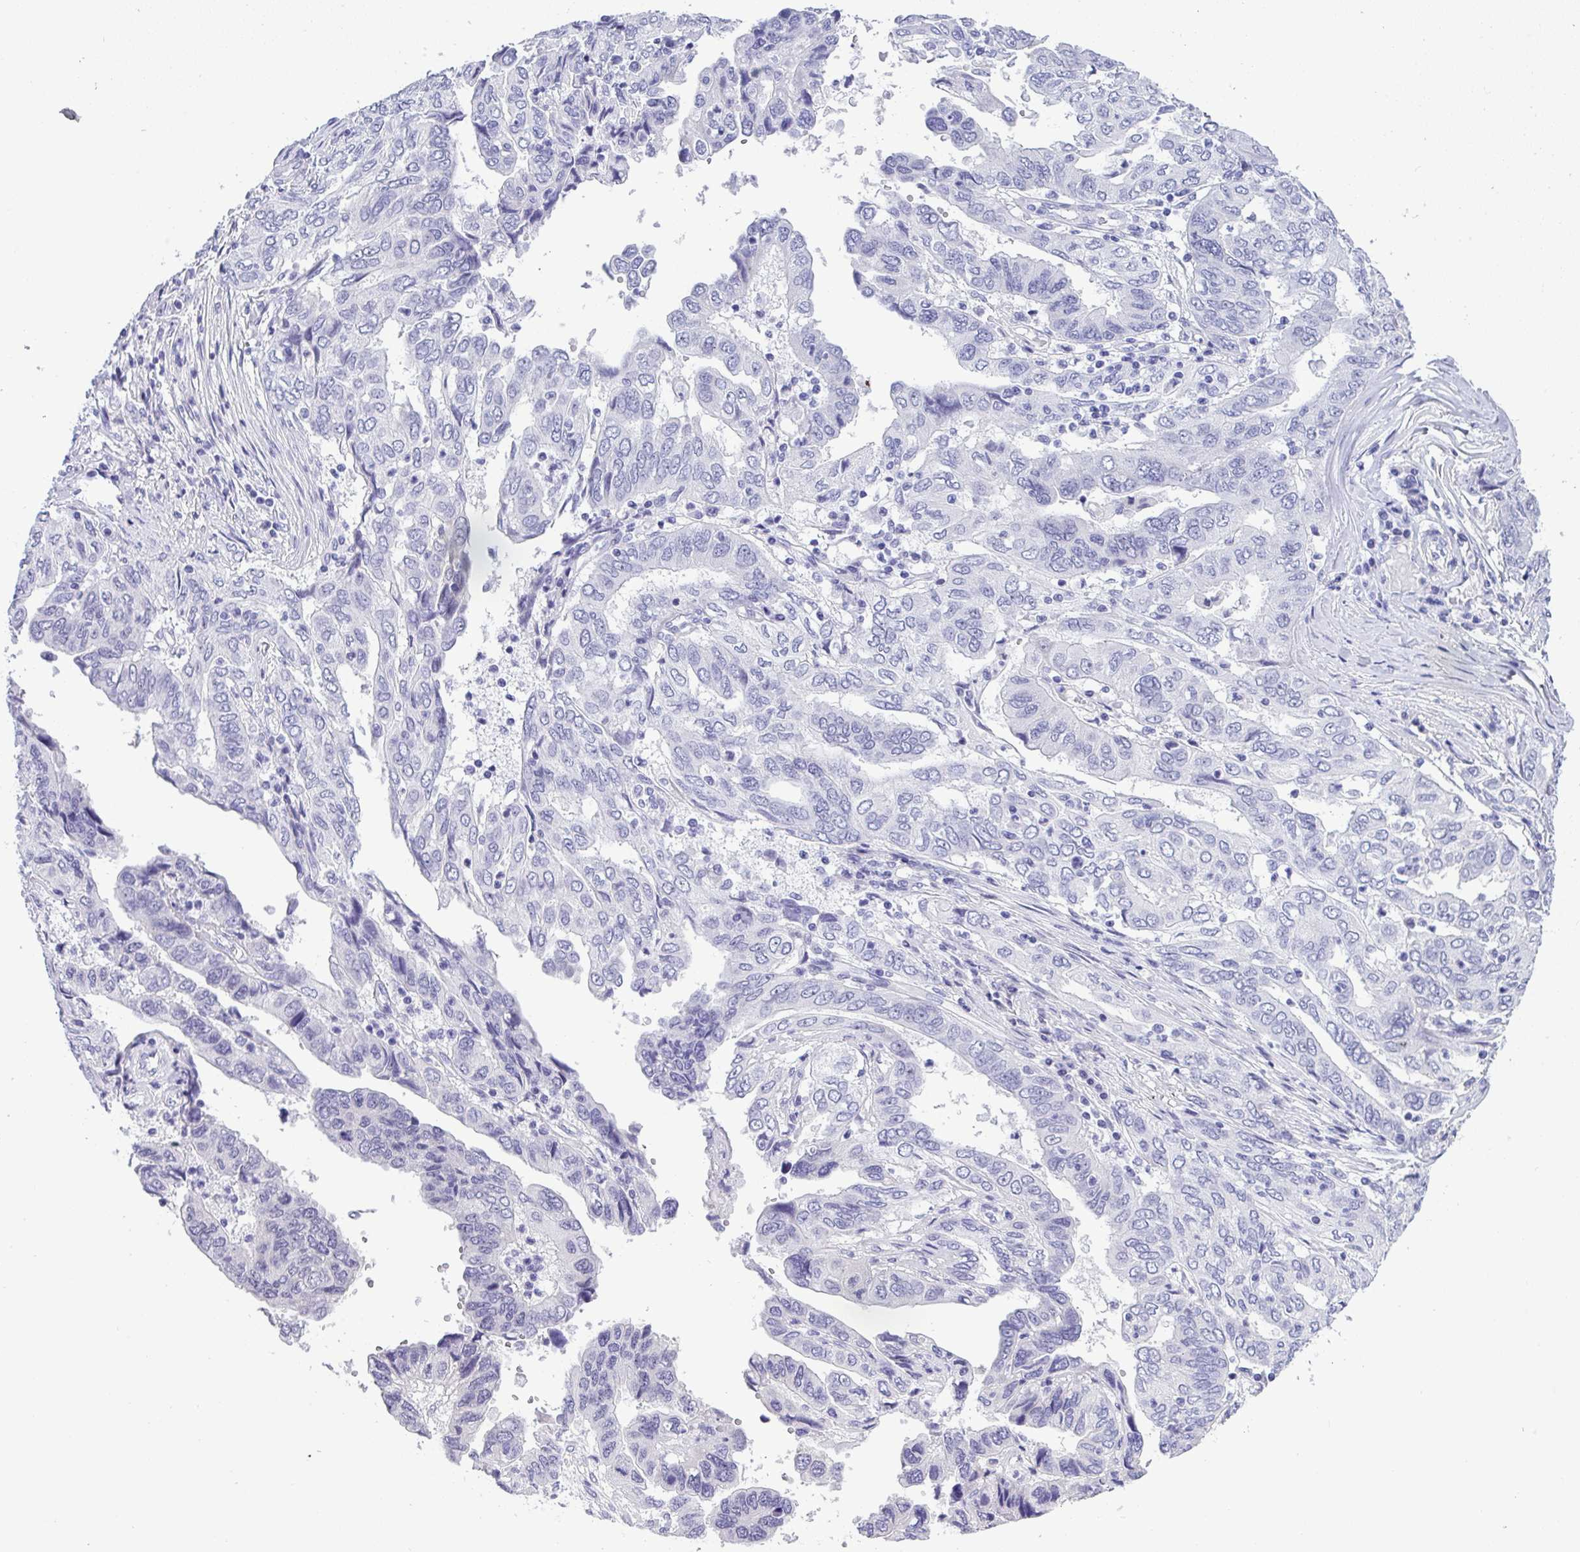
{"staining": {"intensity": "negative", "quantity": "none", "location": "none"}, "tissue": "ovarian cancer", "cell_type": "Tumor cells", "image_type": "cancer", "snomed": [{"axis": "morphology", "description": "Cystadenocarcinoma, serous, NOS"}, {"axis": "topography", "description": "Ovary"}], "caption": "Ovarian serous cystadenocarcinoma was stained to show a protein in brown. There is no significant expression in tumor cells.", "gene": "YBX2", "patient": {"sex": "female", "age": 79}}